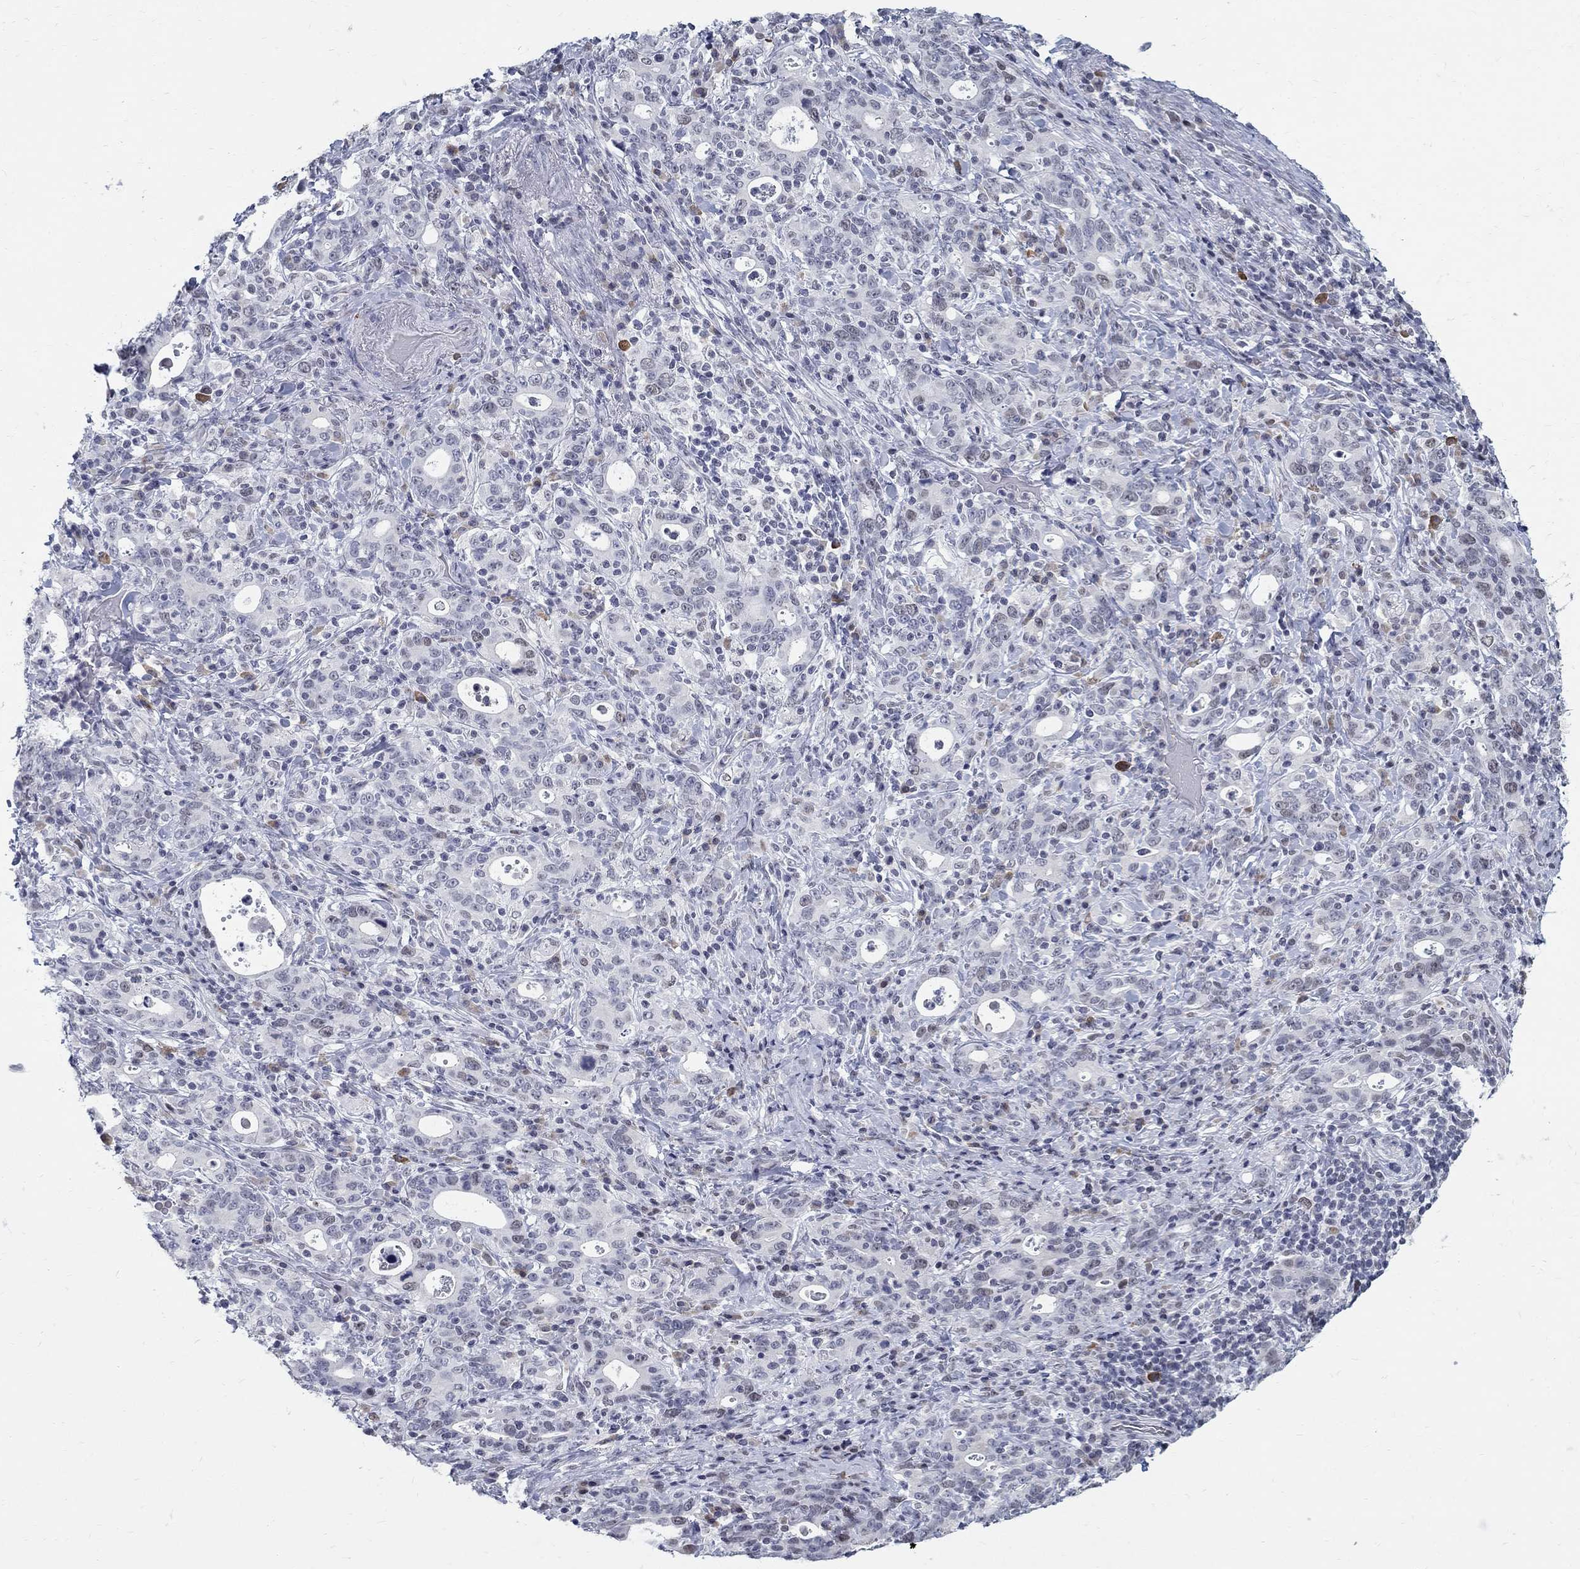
{"staining": {"intensity": "negative", "quantity": "none", "location": "none"}, "tissue": "stomach cancer", "cell_type": "Tumor cells", "image_type": "cancer", "snomed": [{"axis": "morphology", "description": "Adenocarcinoma, NOS"}, {"axis": "topography", "description": "Stomach"}], "caption": "A micrograph of stomach cancer stained for a protein shows no brown staining in tumor cells.", "gene": "BHLHE22", "patient": {"sex": "male", "age": 79}}